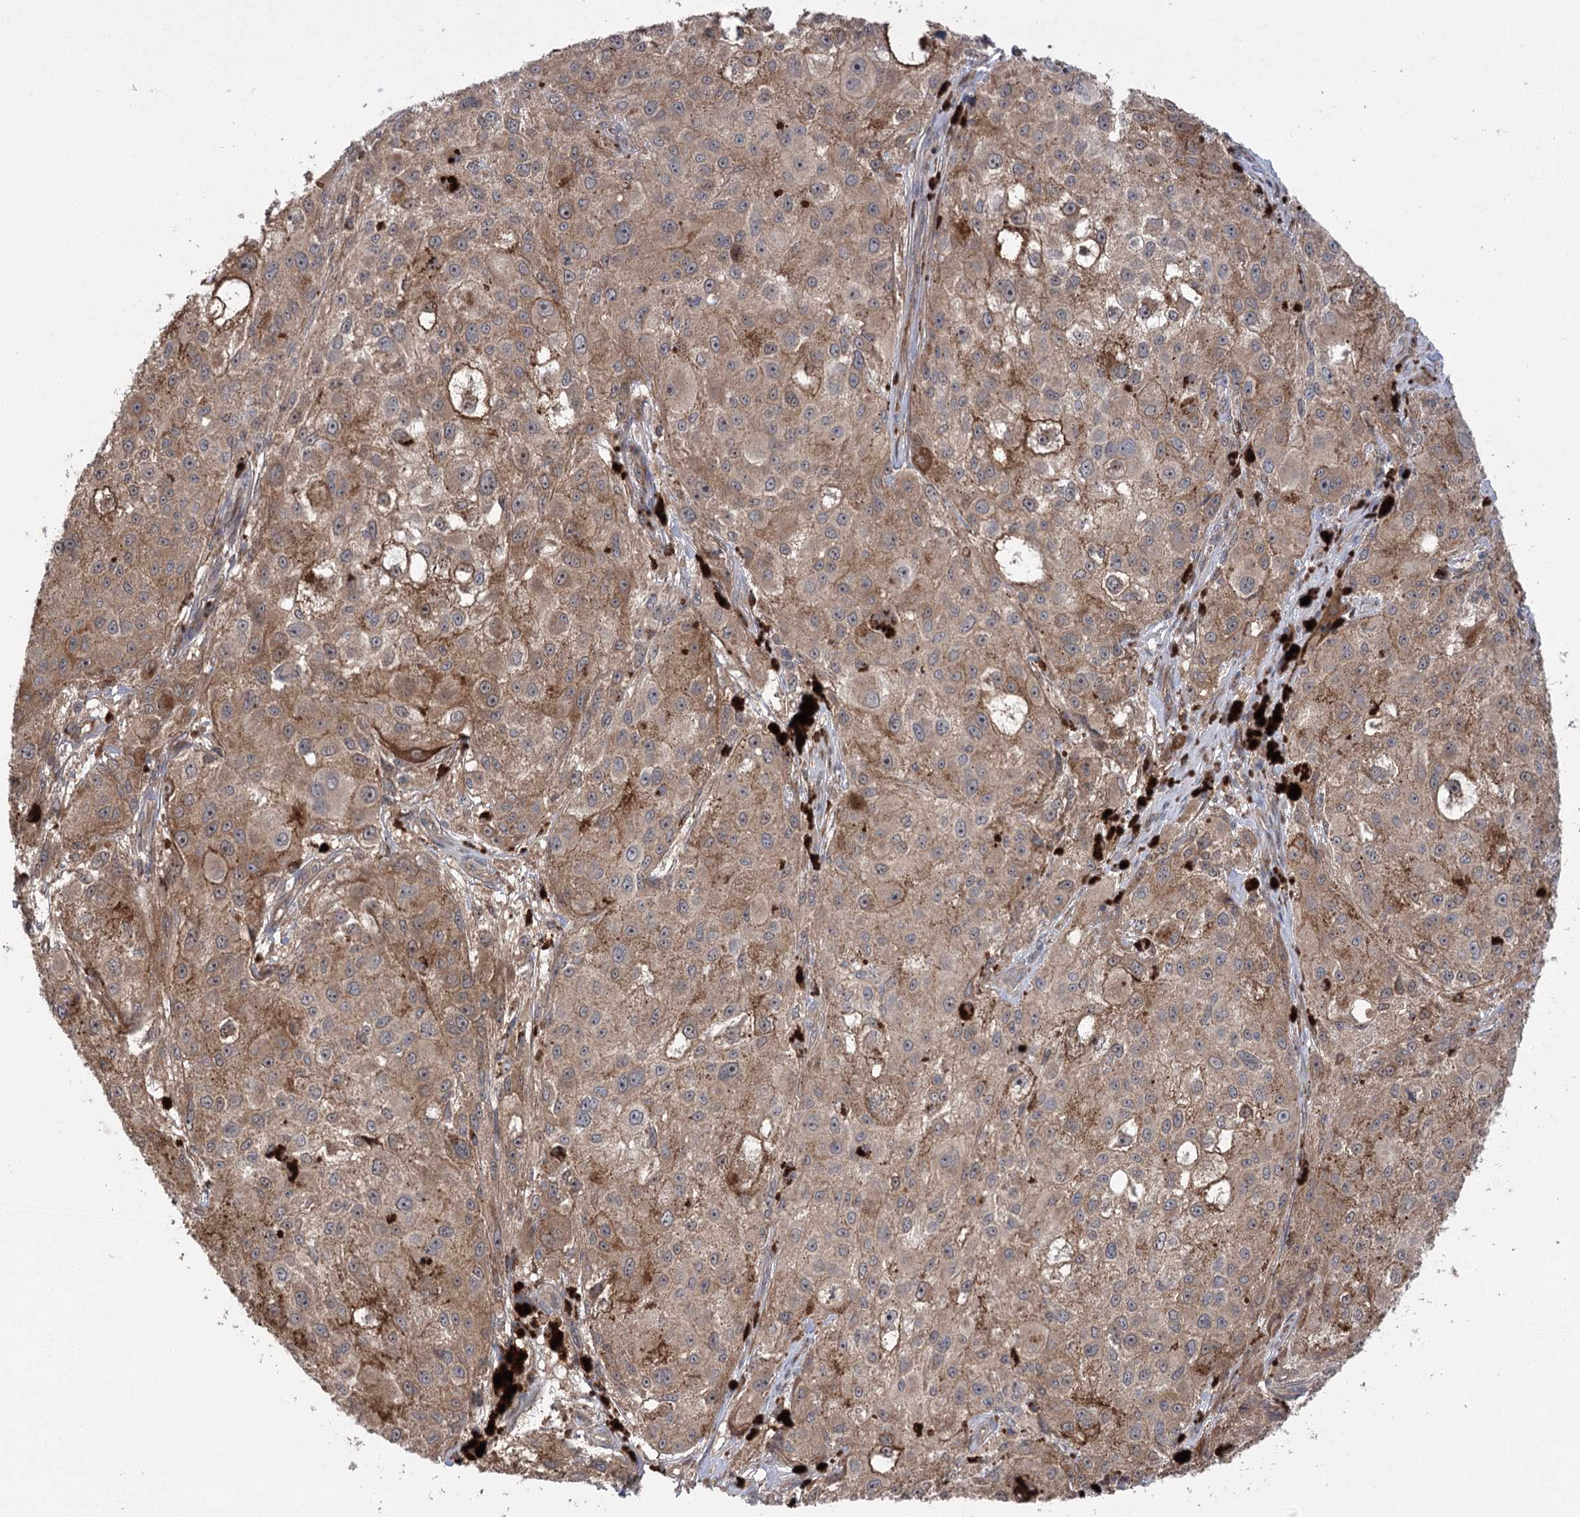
{"staining": {"intensity": "weak", "quantity": ">75%", "location": "cytoplasmic/membranous"}, "tissue": "melanoma", "cell_type": "Tumor cells", "image_type": "cancer", "snomed": [{"axis": "morphology", "description": "Necrosis, NOS"}, {"axis": "morphology", "description": "Malignant melanoma, NOS"}, {"axis": "topography", "description": "Skin"}], "caption": "The histopathology image shows a brown stain indicating the presence of a protein in the cytoplasmic/membranous of tumor cells in melanoma.", "gene": "KCNN2", "patient": {"sex": "female", "age": 87}}